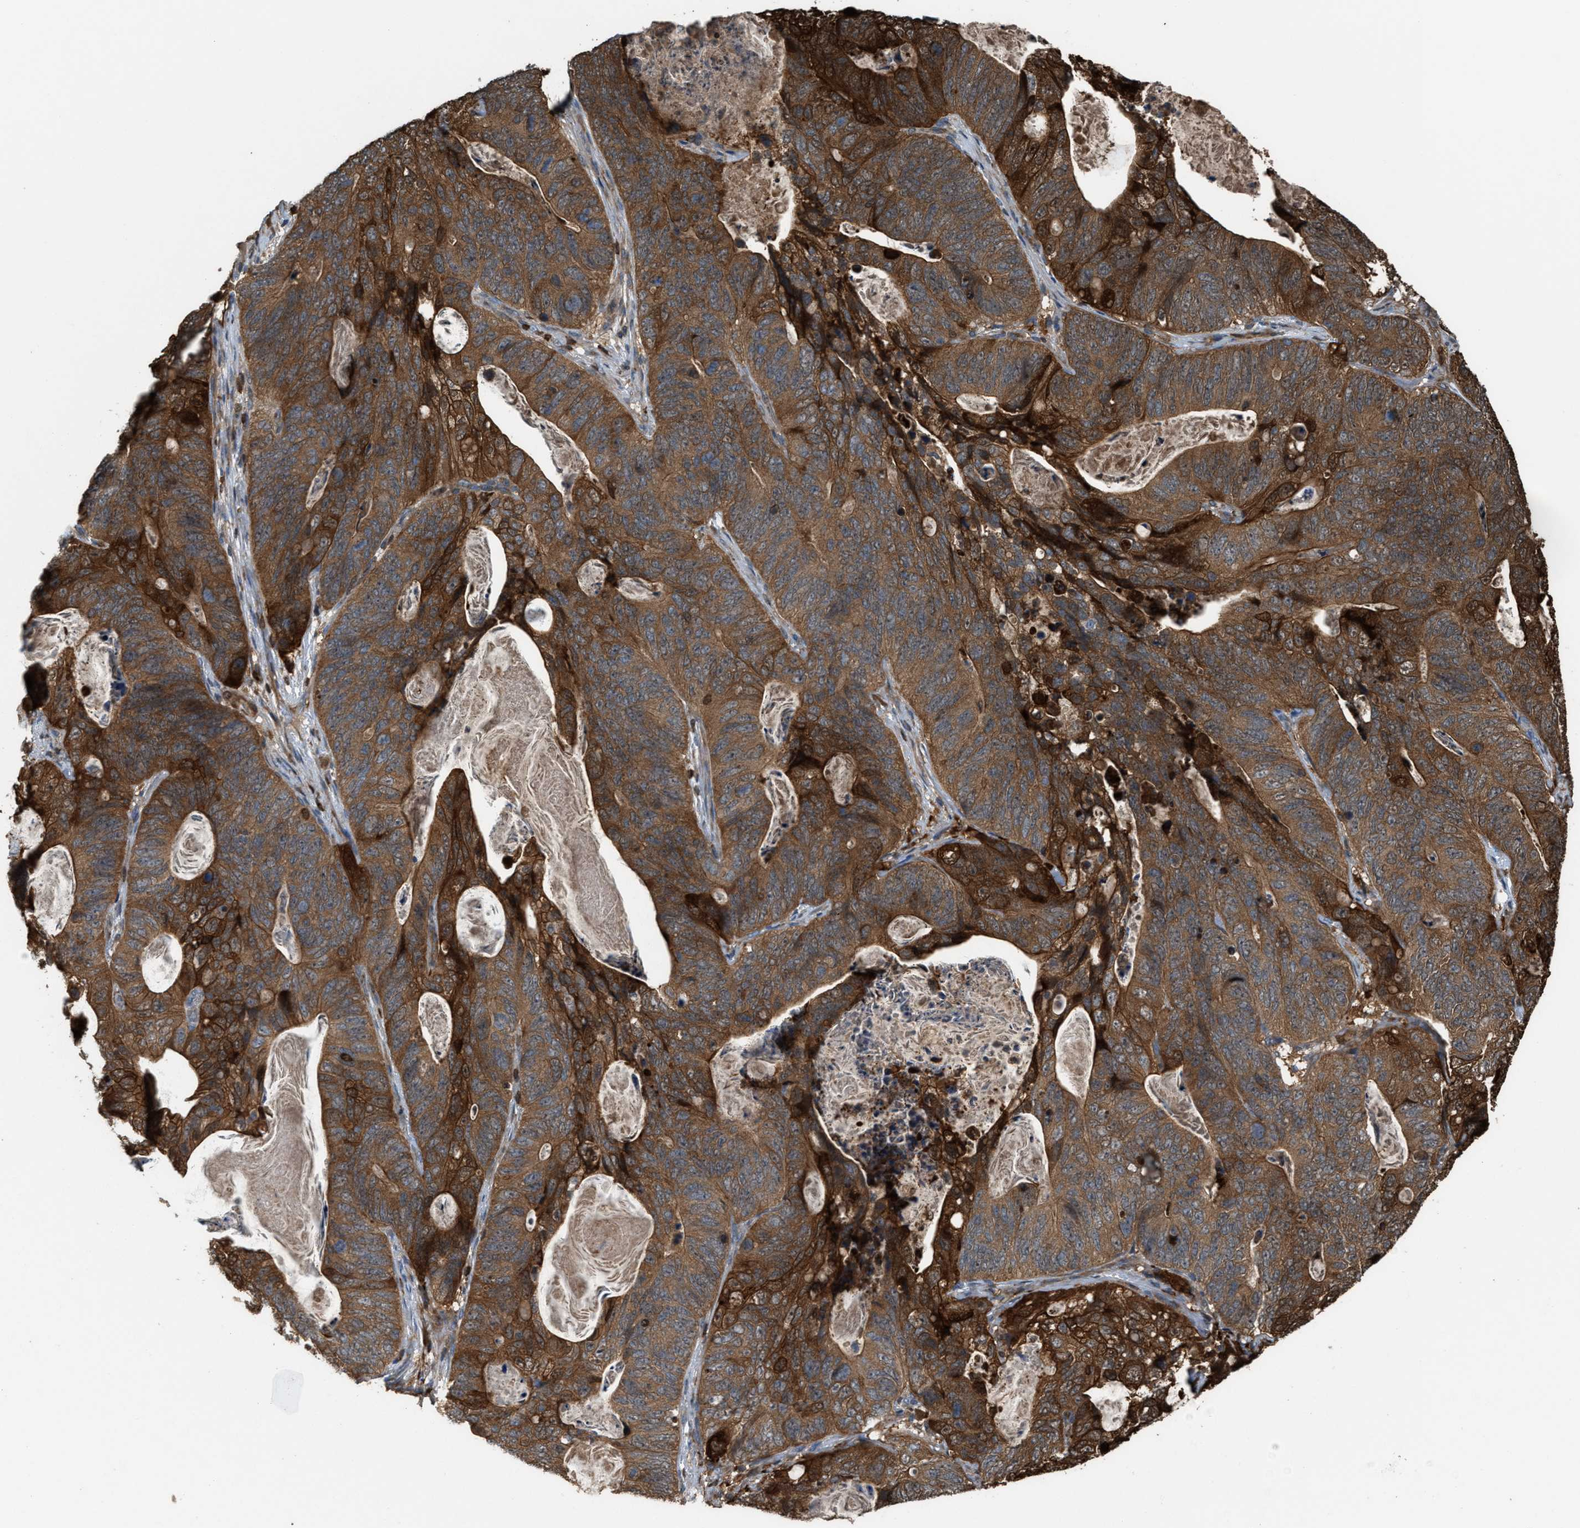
{"staining": {"intensity": "strong", "quantity": ">75%", "location": "cytoplasmic/membranous"}, "tissue": "stomach cancer", "cell_type": "Tumor cells", "image_type": "cancer", "snomed": [{"axis": "morphology", "description": "Normal tissue, NOS"}, {"axis": "morphology", "description": "Adenocarcinoma, NOS"}, {"axis": "topography", "description": "Stomach"}], "caption": "Protein expression analysis of human stomach adenocarcinoma reveals strong cytoplasmic/membranous staining in approximately >75% of tumor cells.", "gene": "SERPINB5", "patient": {"sex": "female", "age": 89}}